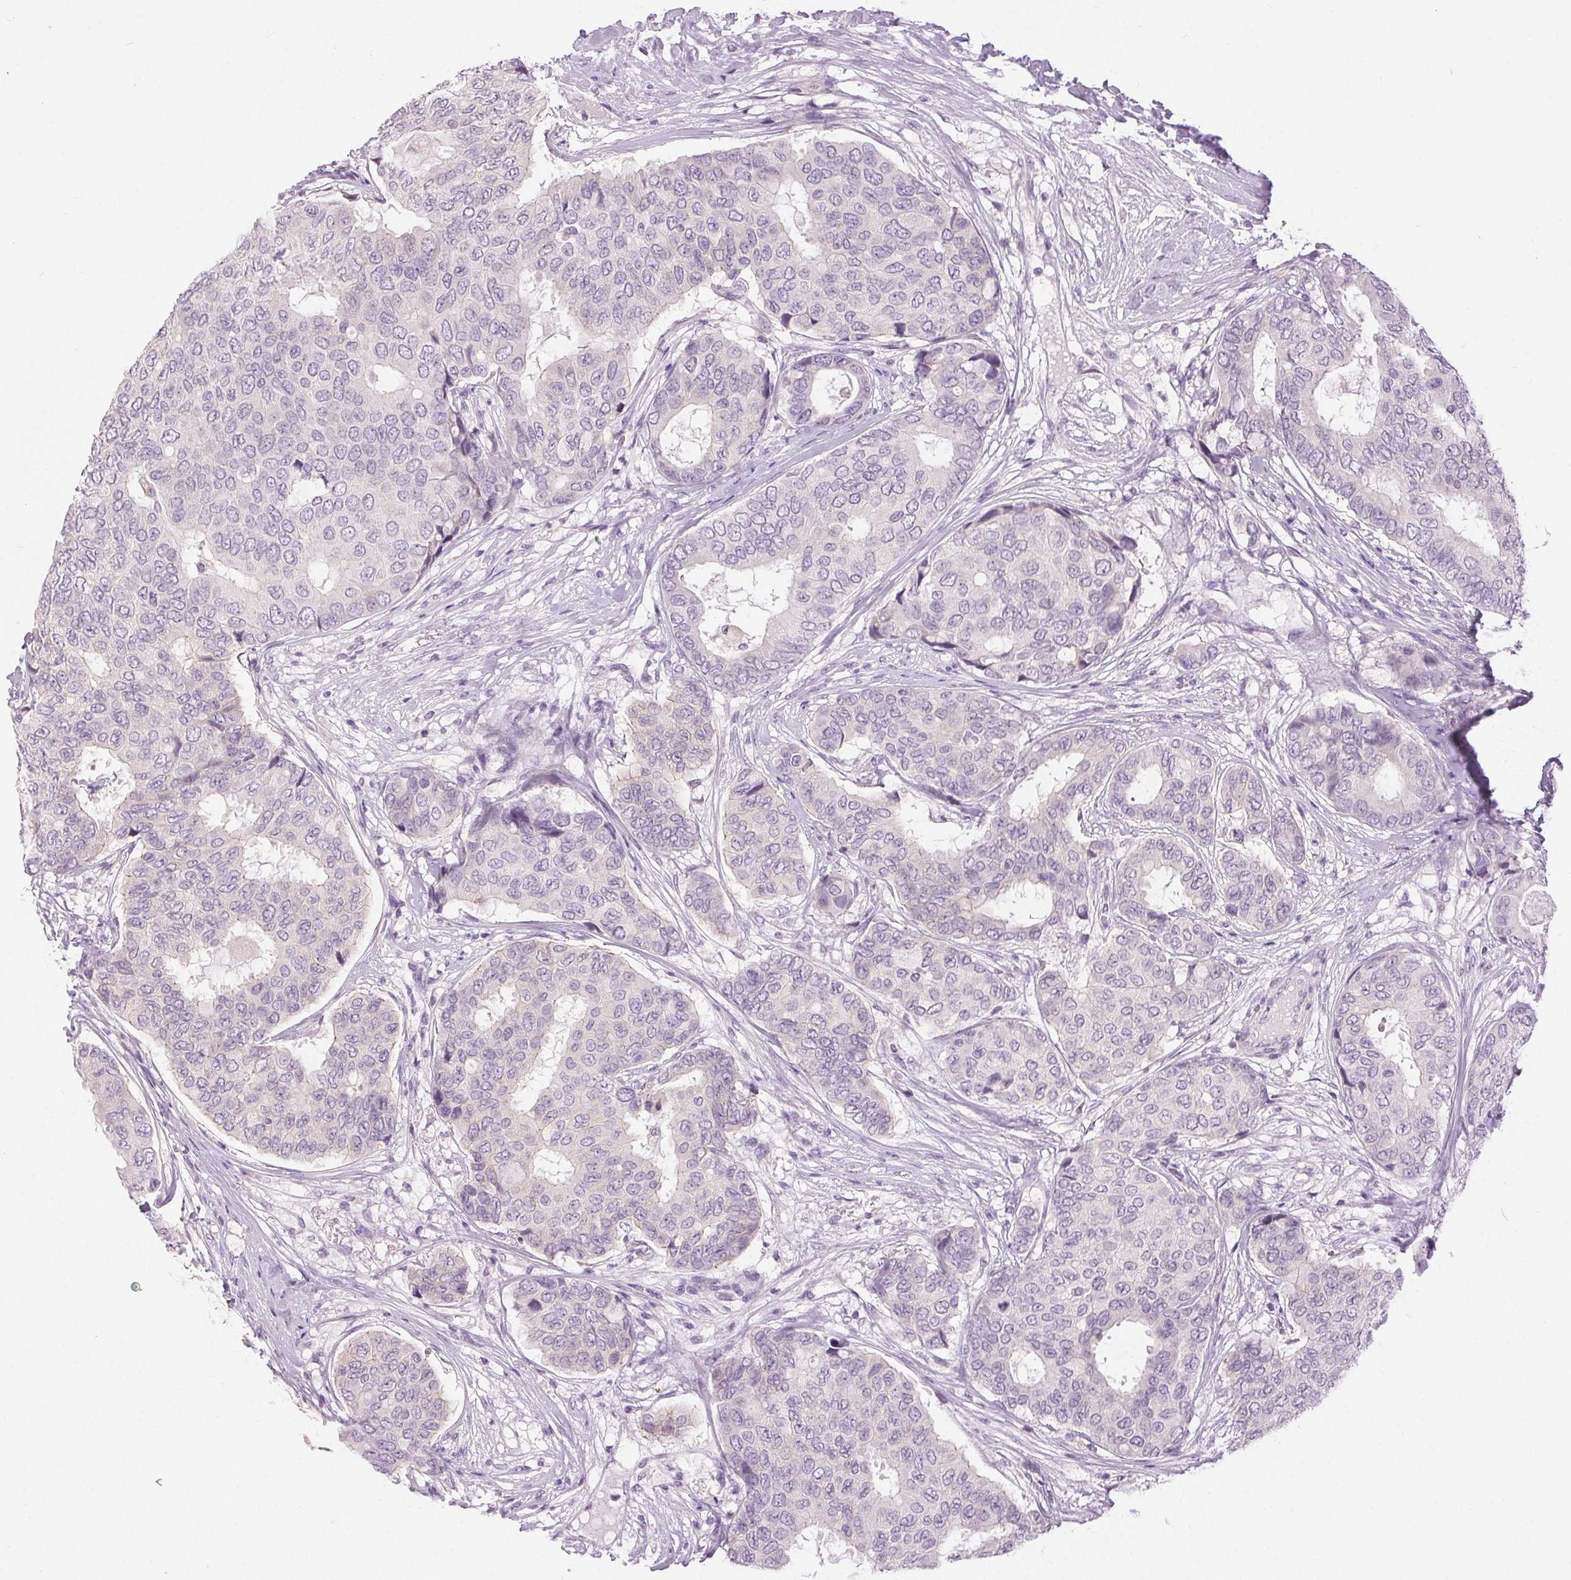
{"staining": {"intensity": "negative", "quantity": "none", "location": "none"}, "tissue": "breast cancer", "cell_type": "Tumor cells", "image_type": "cancer", "snomed": [{"axis": "morphology", "description": "Duct carcinoma"}, {"axis": "topography", "description": "Breast"}], "caption": "Immunohistochemistry (IHC) photomicrograph of human breast cancer stained for a protein (brown), which displays no staining in tumor cells.", "gene": "DSG3", "patient": {"sex": "female", "age": 75}}